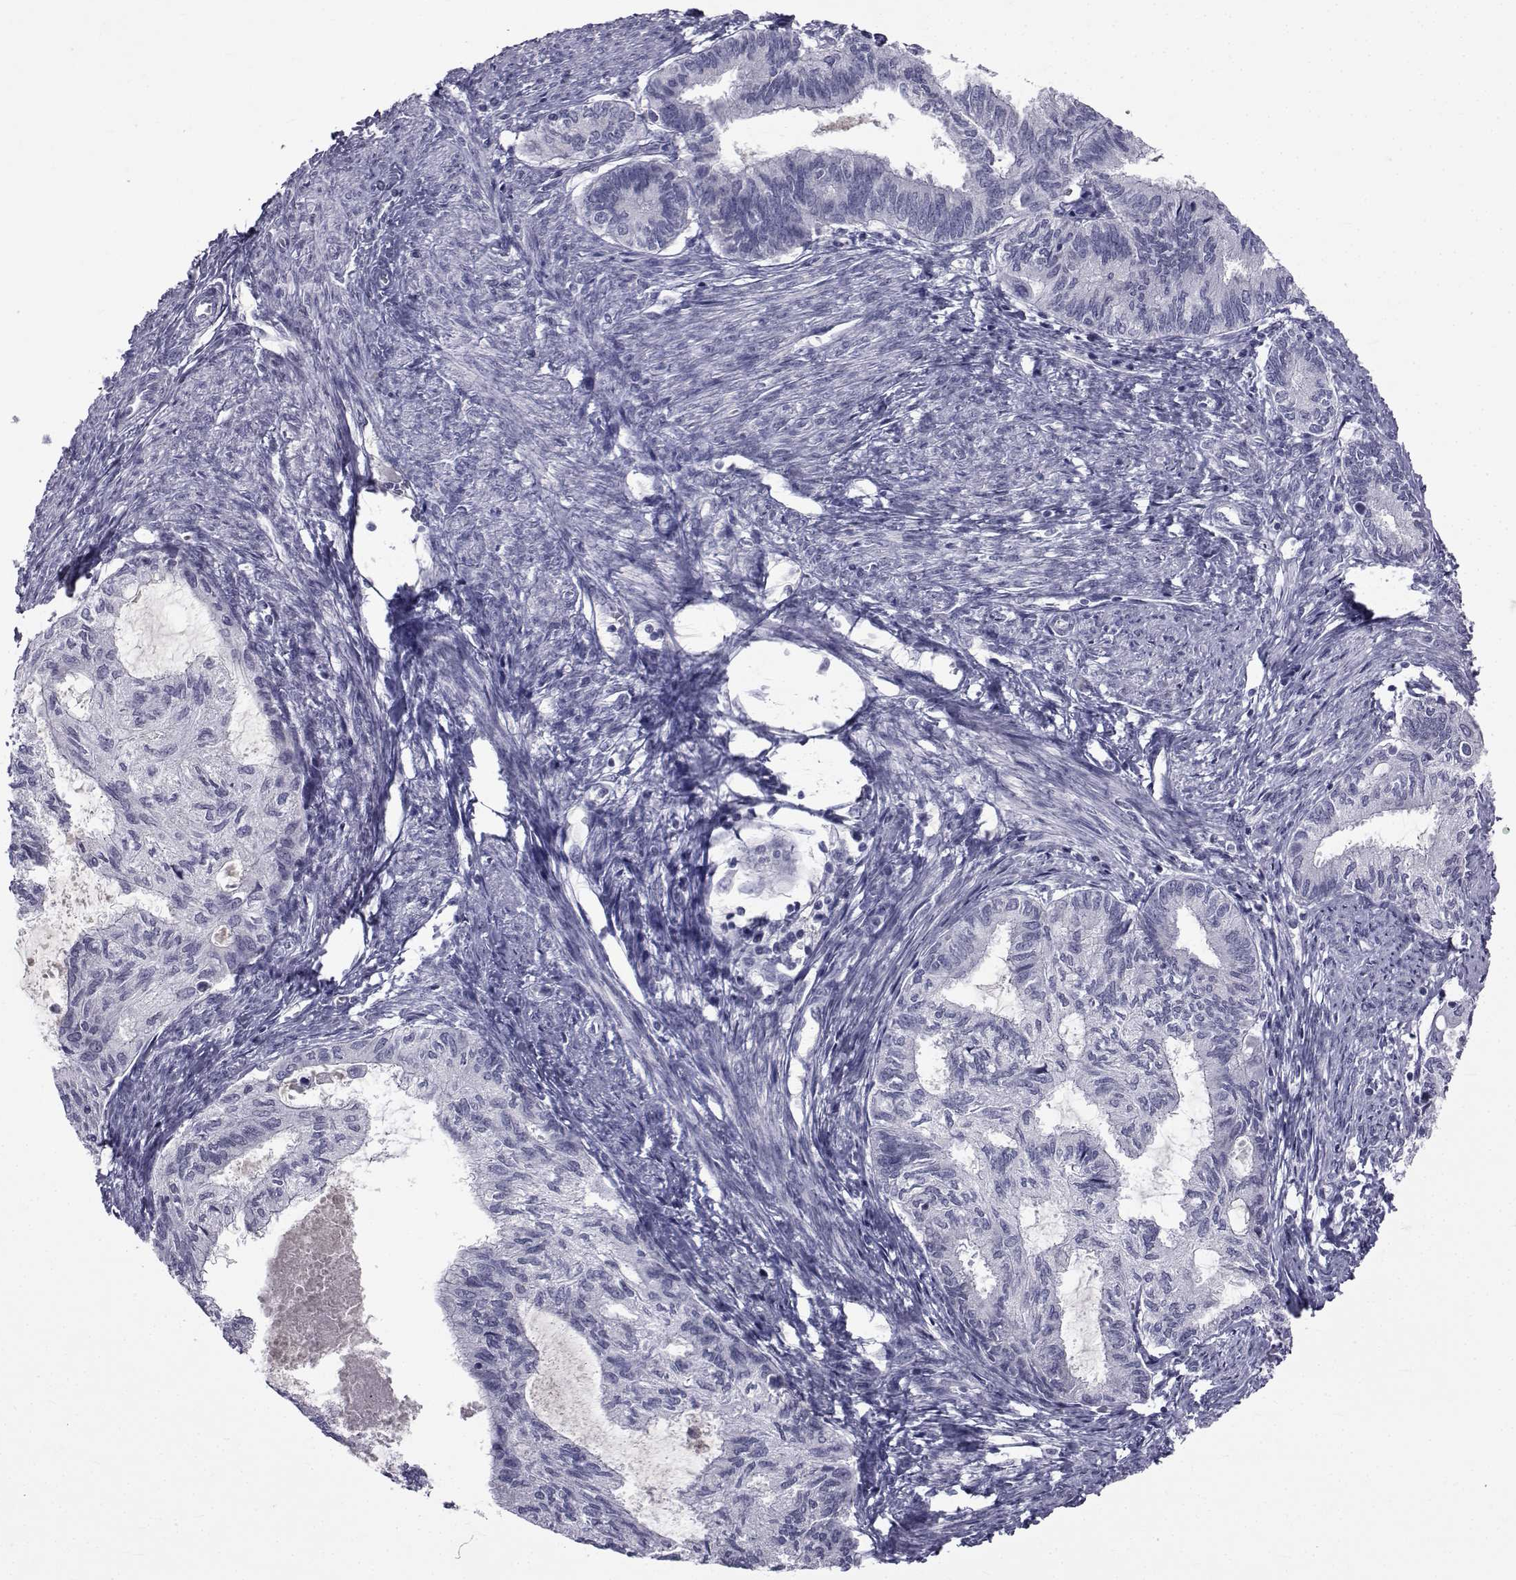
{"staining": {"intensity": "negative", "quantity": "none", "location": "none"}, "tissue": "endometrial cancer", "cell_type": "Tumor cells", "image_type": "cancer", "snomed": [{"axis": "morphology", "description": "Adenocarcinoma, NOS"}, {"axis": "topography", "description": "Endometrium"}], "caption": "Tumor cells show no significant staining in endometrial adenocarcinoma.", "gene": "PAX2", "patient": {"sex": "female", "age": 86}}